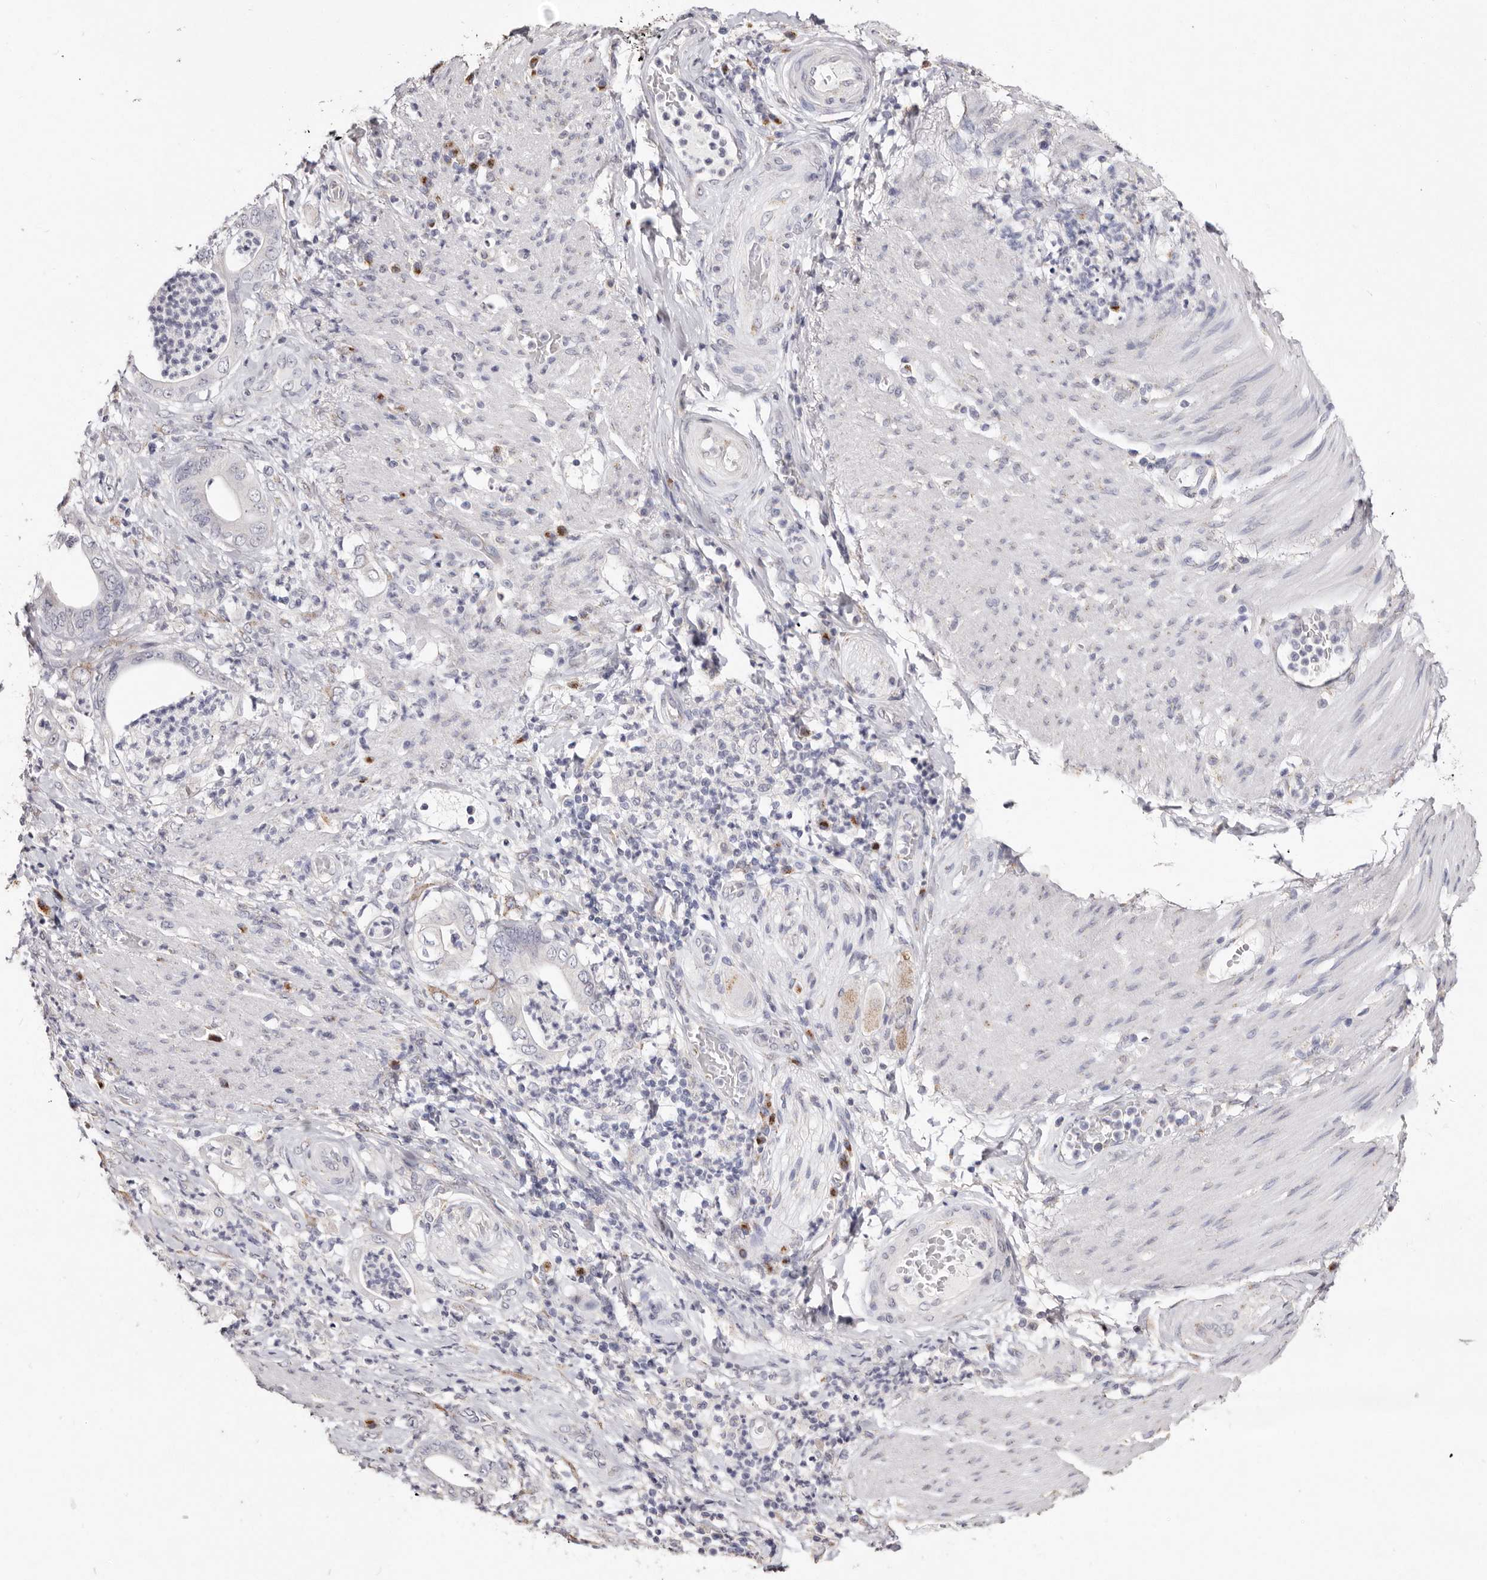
{"staining": {"intensity": "negative", "quantity": "none", "location": "none"}, "tissue": "stomach cancer", "cell_type": "Tumor cells", "image_type": "cancer", "snomed": [{"axis": "morphology", "description": "Adenocarcinoma, NOS"}, {"axis": "topography", "description": "Stomach"}], "caption": "Tumor cells are negative for protein expression in human stomach adenocarcinoma.", "gene": "LGALS7B", "patient": {"sex": "female", "age": 73}}